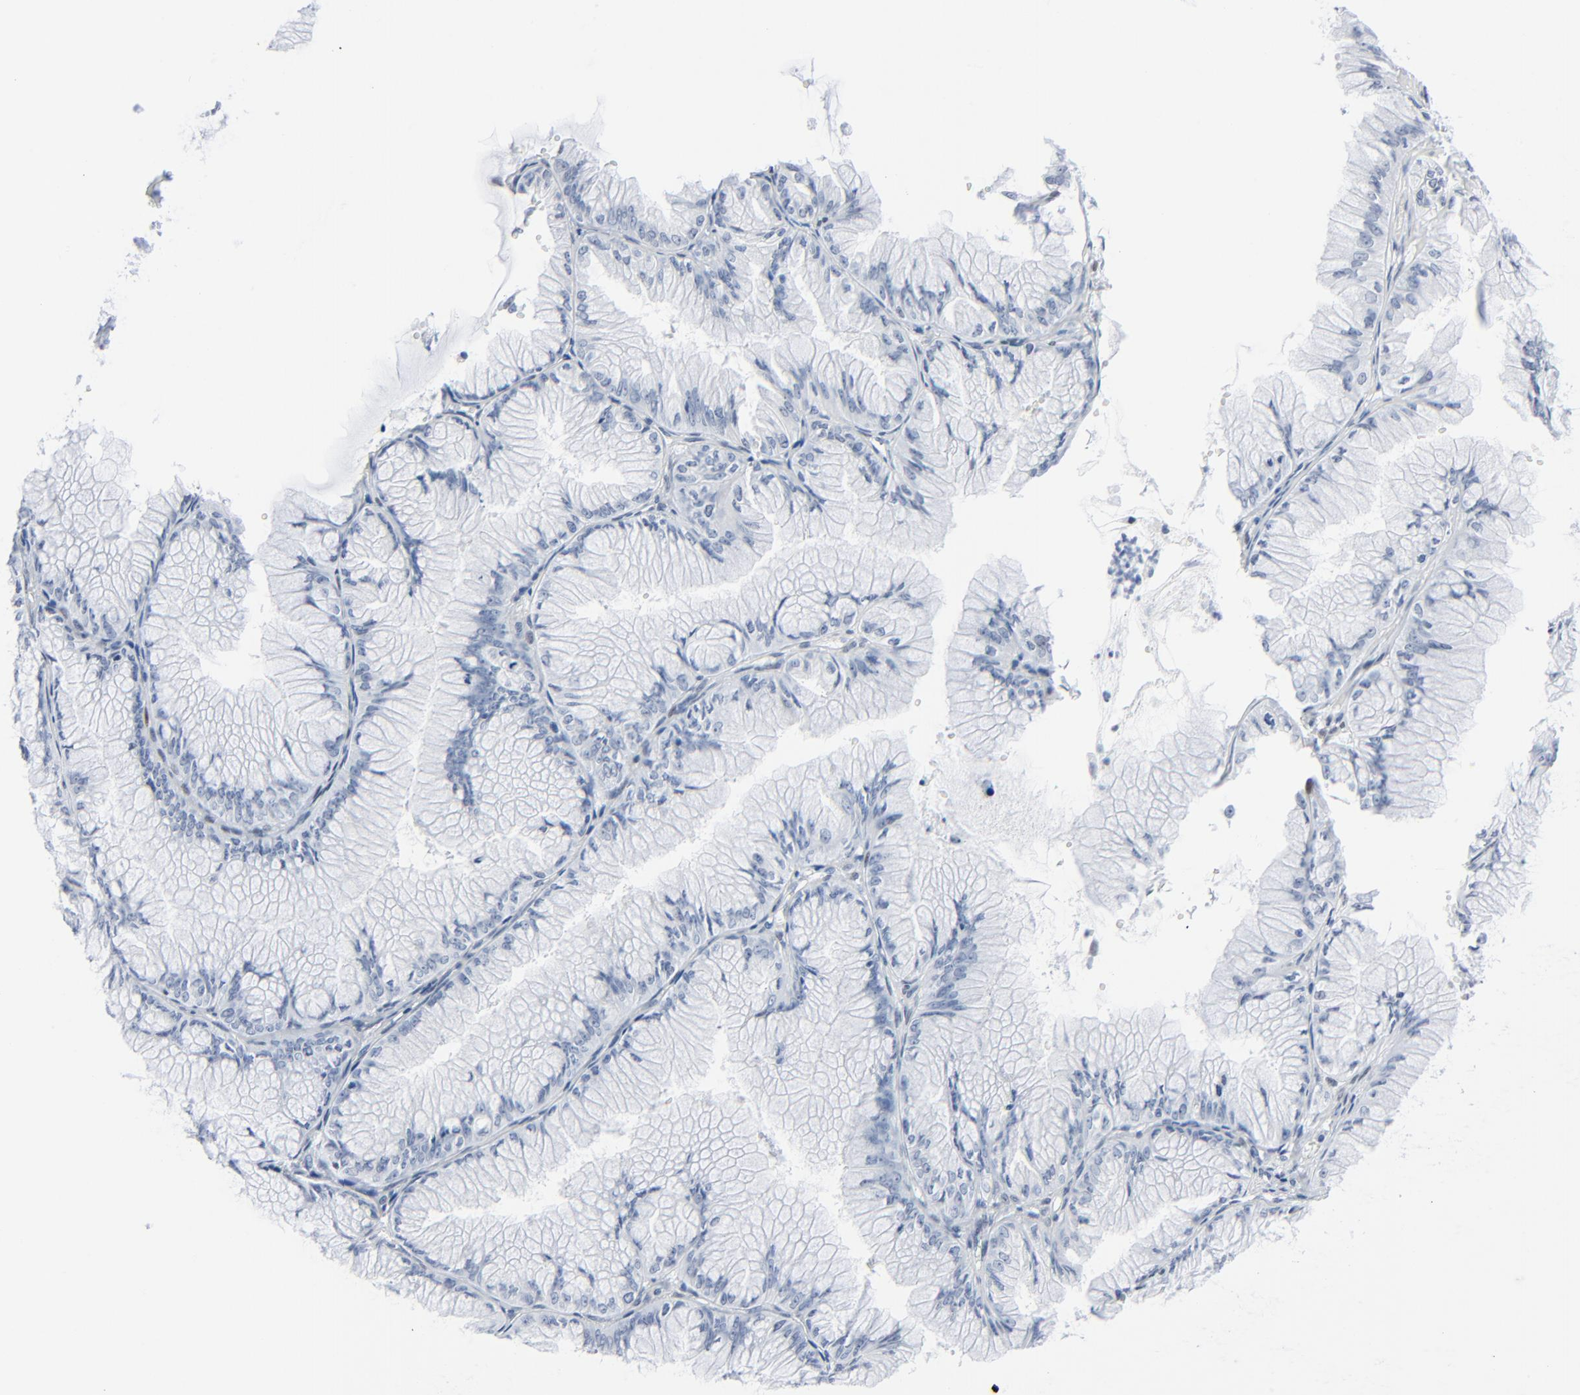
{"staining": {"intensity": "negative", "quantity": "none", "location": "none"}, "tissue": "ovarian cancer", "cell_type": "Tumor cells", "image_type": "cancer", "snomed": [{"axis": "morphology", "description": "Cystadenocarcinoma, mucinous, NOS"}, {"axis": "topography", "description": "Ovary"}], "caption": "The IHC histopathology image has no significant expression in tumor cells of ovarian mucinous cystadenocarcinoma tissue.", "gene": "SIRT1", "patient": {"sex": "female", "age": 63}}